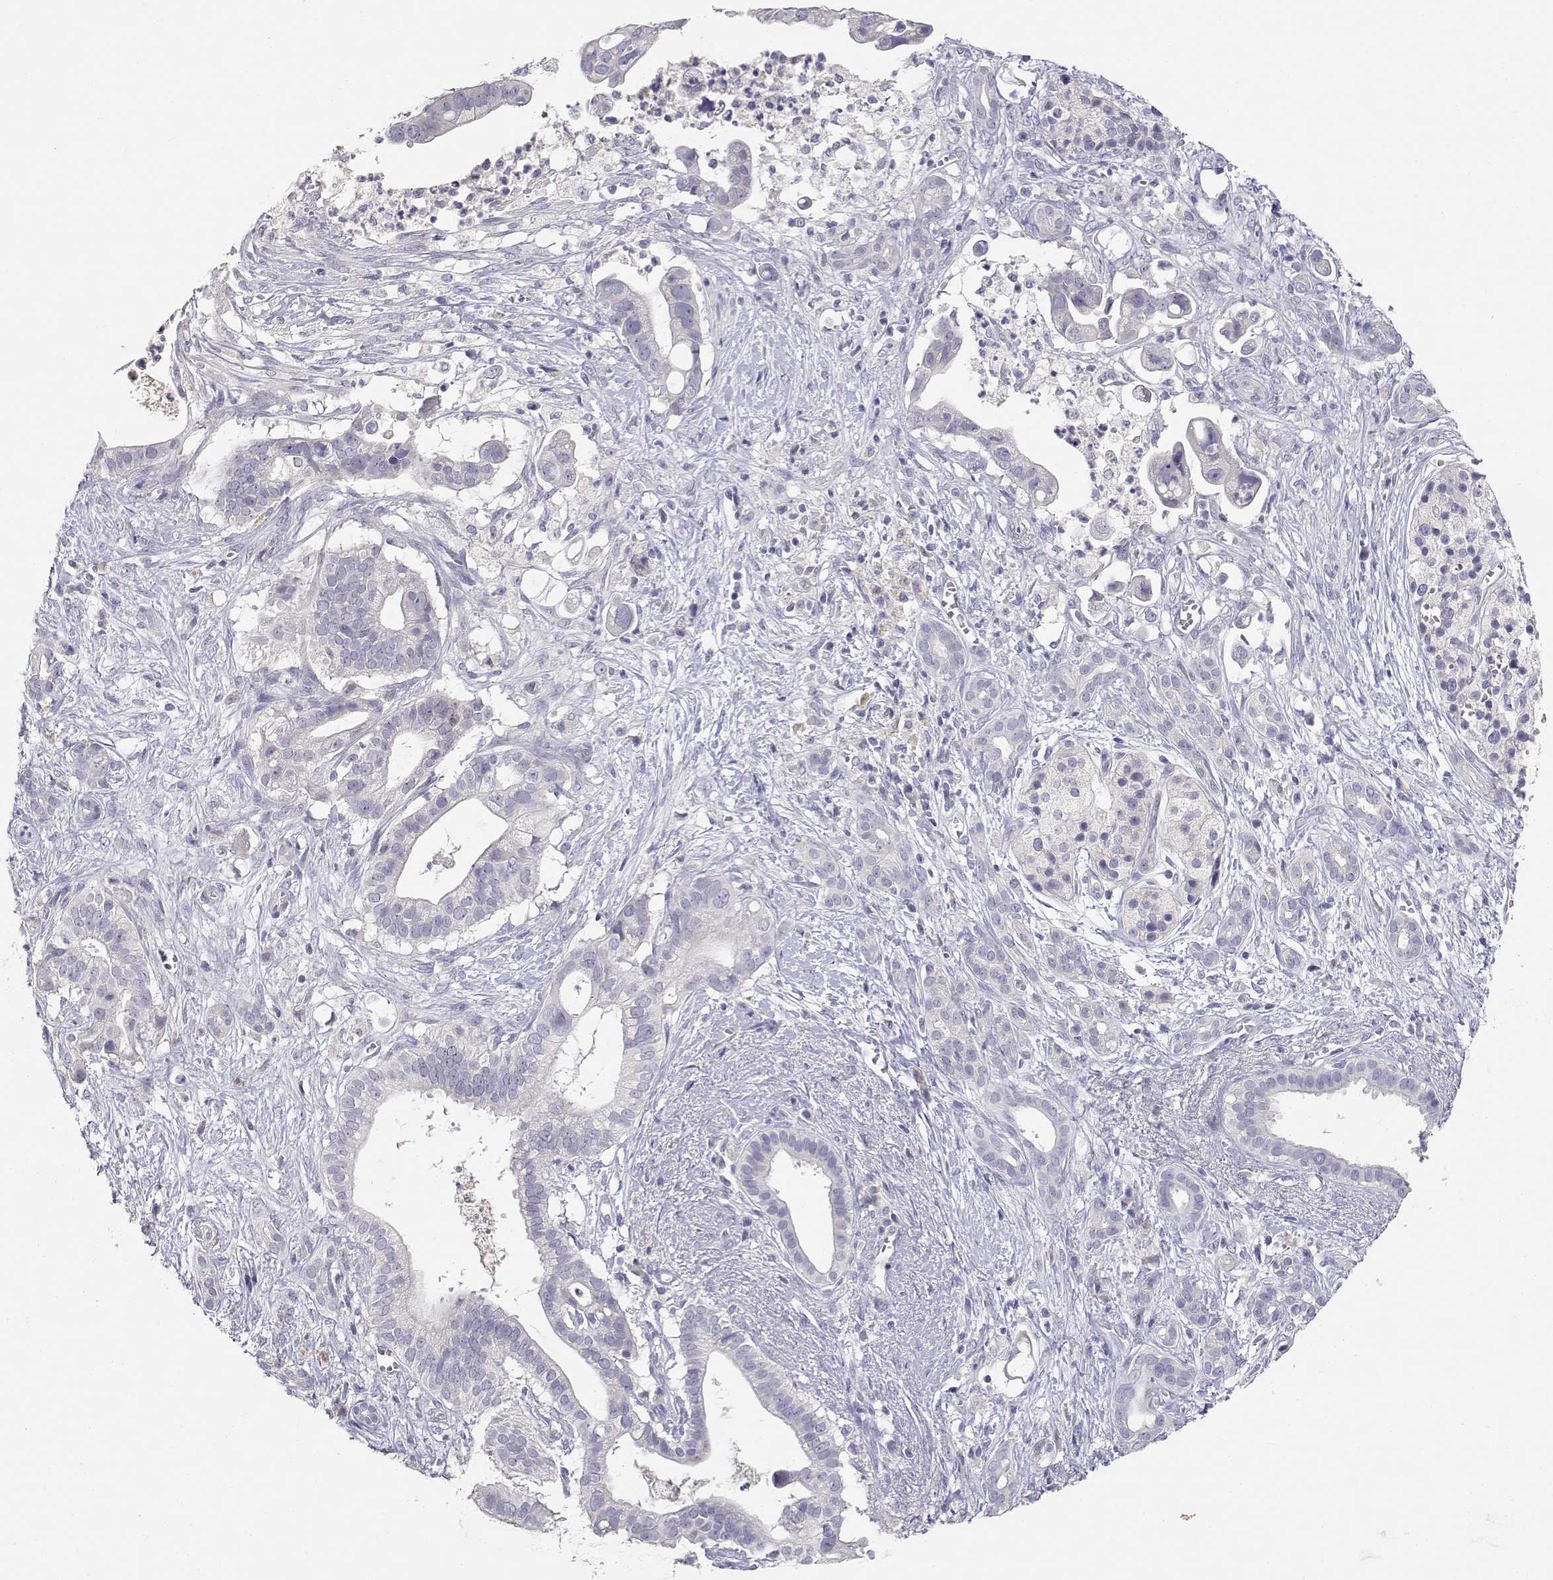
{"staining": {"intensity": "negative", "quantity": "none", "location": "none"}, "tissue": "pancreatic cancer", "cell_type": "Tumor cells", "image_type": "cancer", "snomed": [{"axis": "morphology", "description": "Adenocarcinoma, NOS"}, {"axis": "topography", "description": "Pancreas"}], "caption": "Human adenocarcinoma (pancreatic) stained for a protein using immunohistochemistry (IHC) demonstrates no positivity in tumor cells.", "gene": "ADA", "patient": {"sex": "male", "age": 61}}